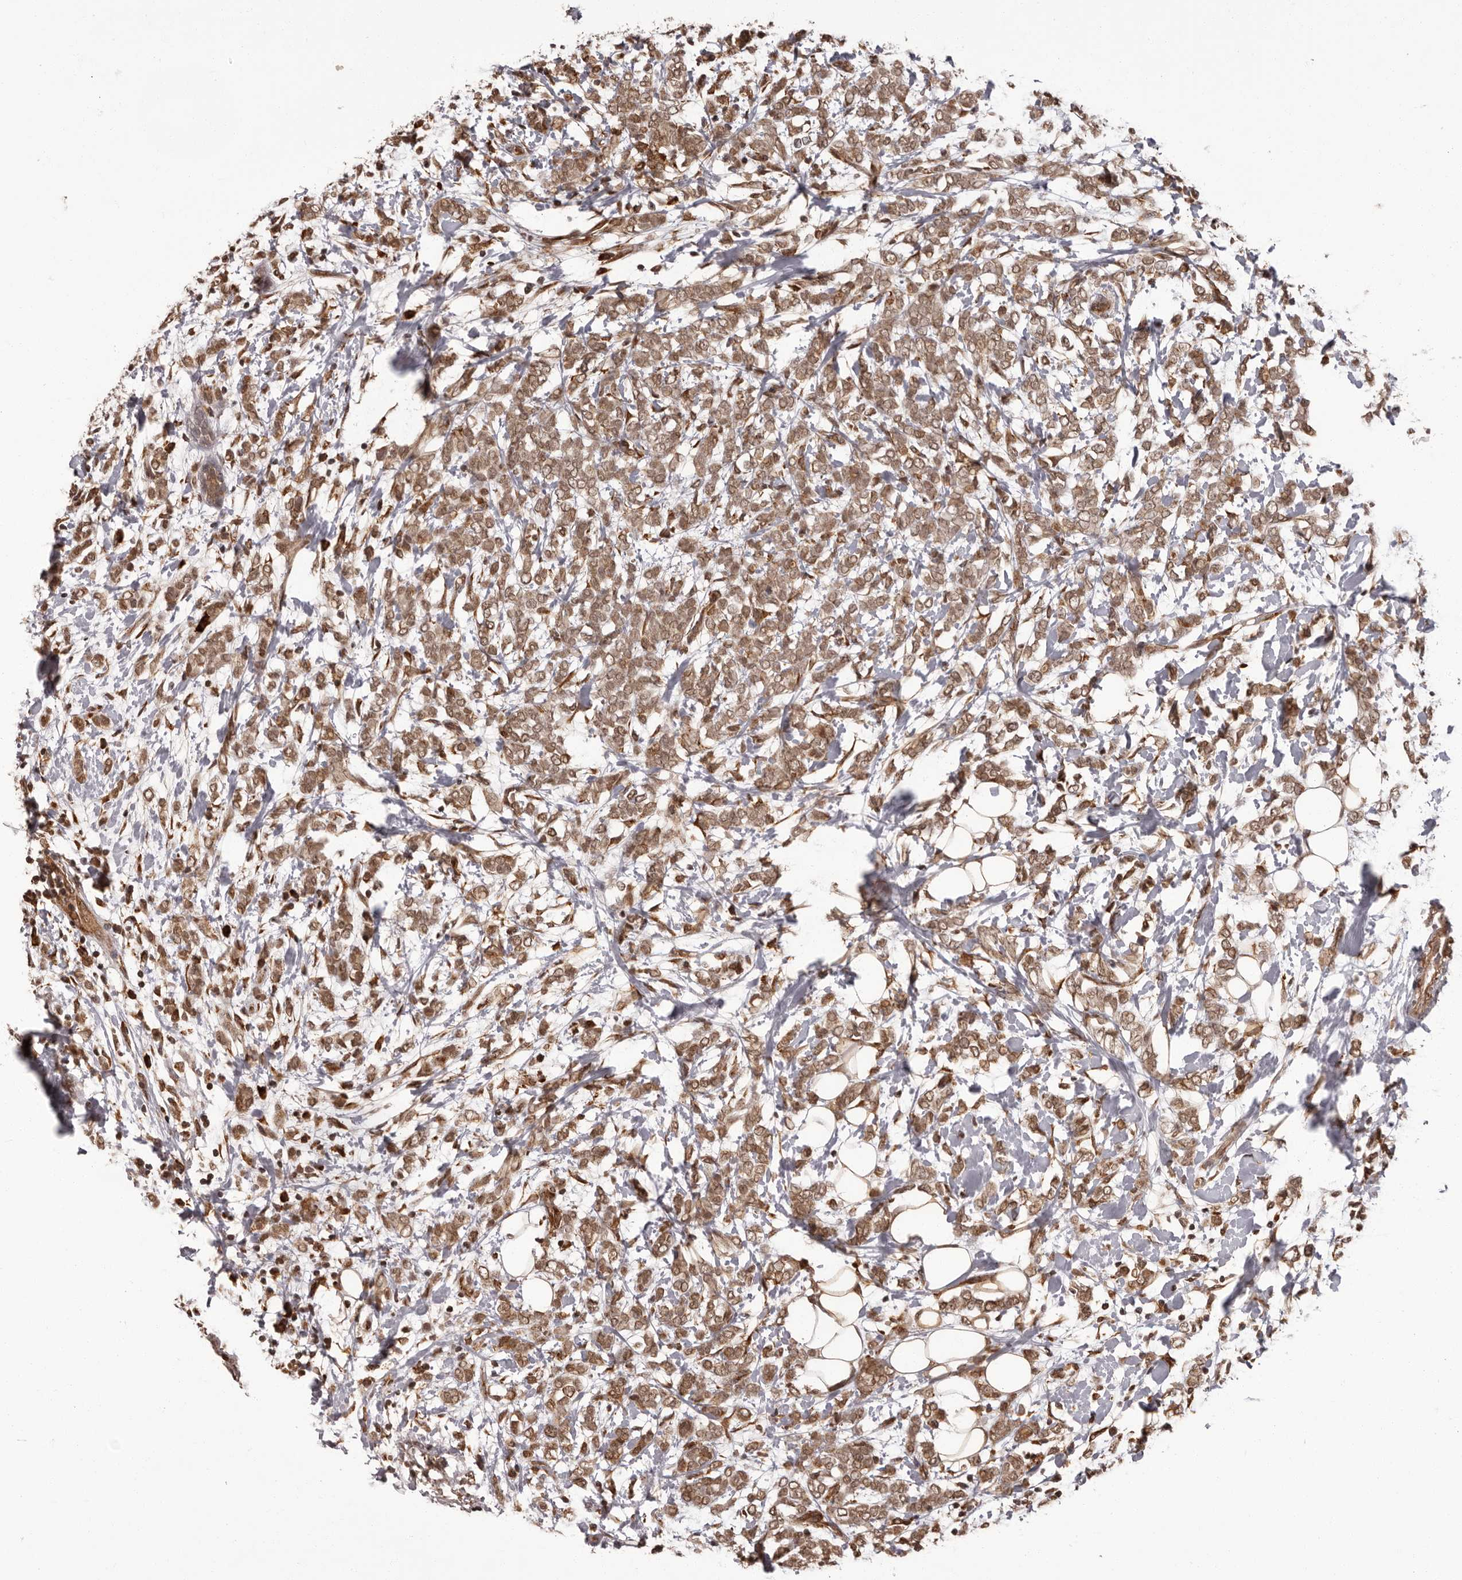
{"staining": {"intensity": "moderate", "quantity": ">75%", "location": "cytoplasmic/membranous,nuclear"}, "tissue": "breast cancer", "cell_type": "Tumor cells", "image_type": "cancer", "snomed": [{"axis": "morphology", "description": "Normal tissue, NOS"}, {"axis": "morphology", "description": "Lobular carcinoma"}, {"axis": "topography", "description": "Breast"}], "caption": "The image reveals staining of lobular carcinoma (breast), revealing moderate cytoplasmic/membranous and nuclear protein expression (brown color) within tumor cells. (Brightfield microscopy of DAB IHC at high magnification).", "gene": "IL32", "patient": {"sex": "female", "age": 47}}